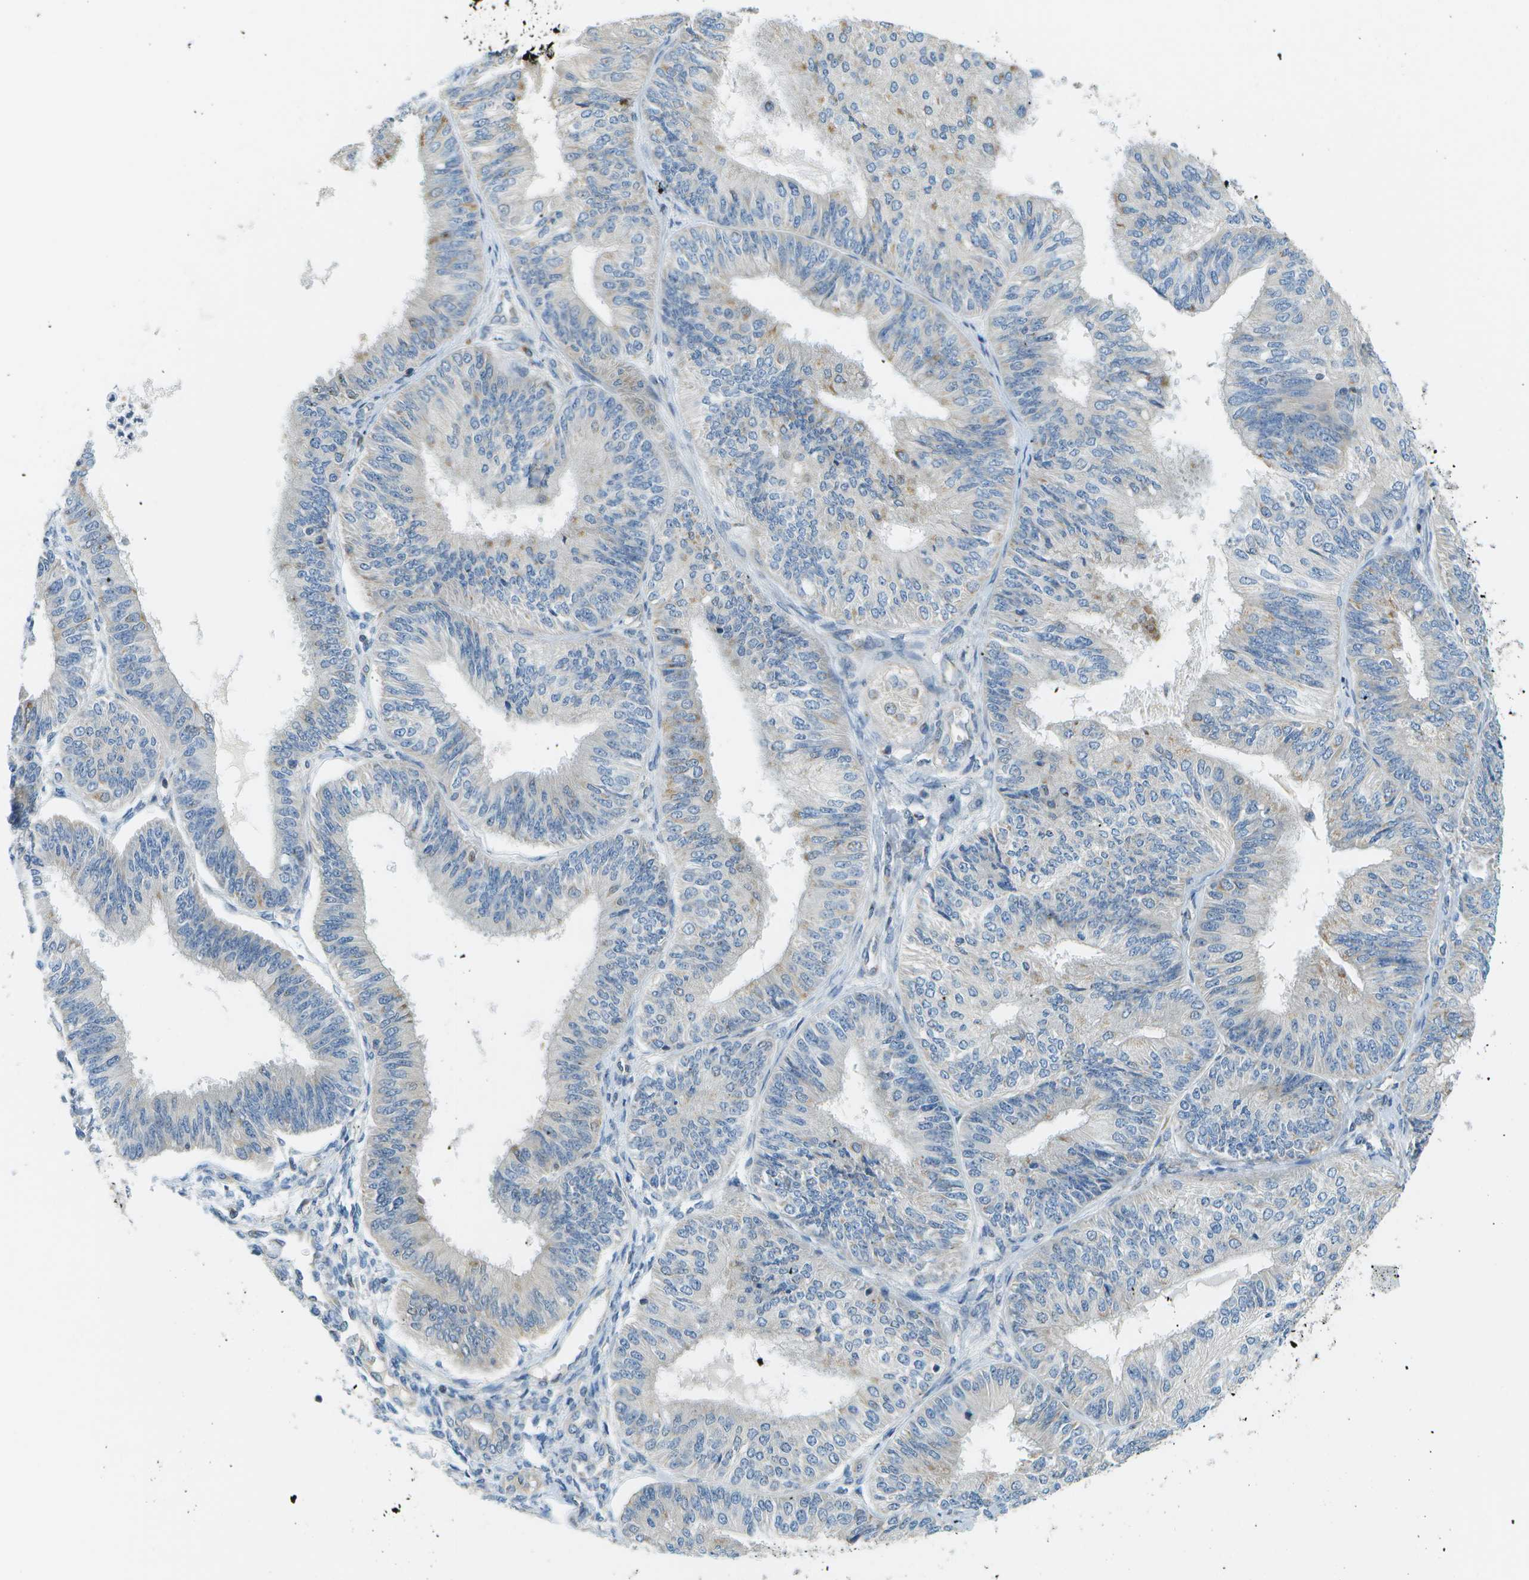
{"staining": {"intensity": "weak", "quantity": "<25%", "location": "cytoplasmic/membranous"}, "tissue": "endometrial cancer", "cell_type": "Tumor cells", "image_type": "cancer", "snomed": [{"axis": "morphology", "description": "Adenocarcinoma, NOS"}, {"axis": "topography", "description": "Endometrium"}], "caption": "Protein analysis of endometrial adenocarcinoma shows no significant staining in tumor cells.", "gene": "PTGIS", "patient": {"sex": "female", "age": 58}}